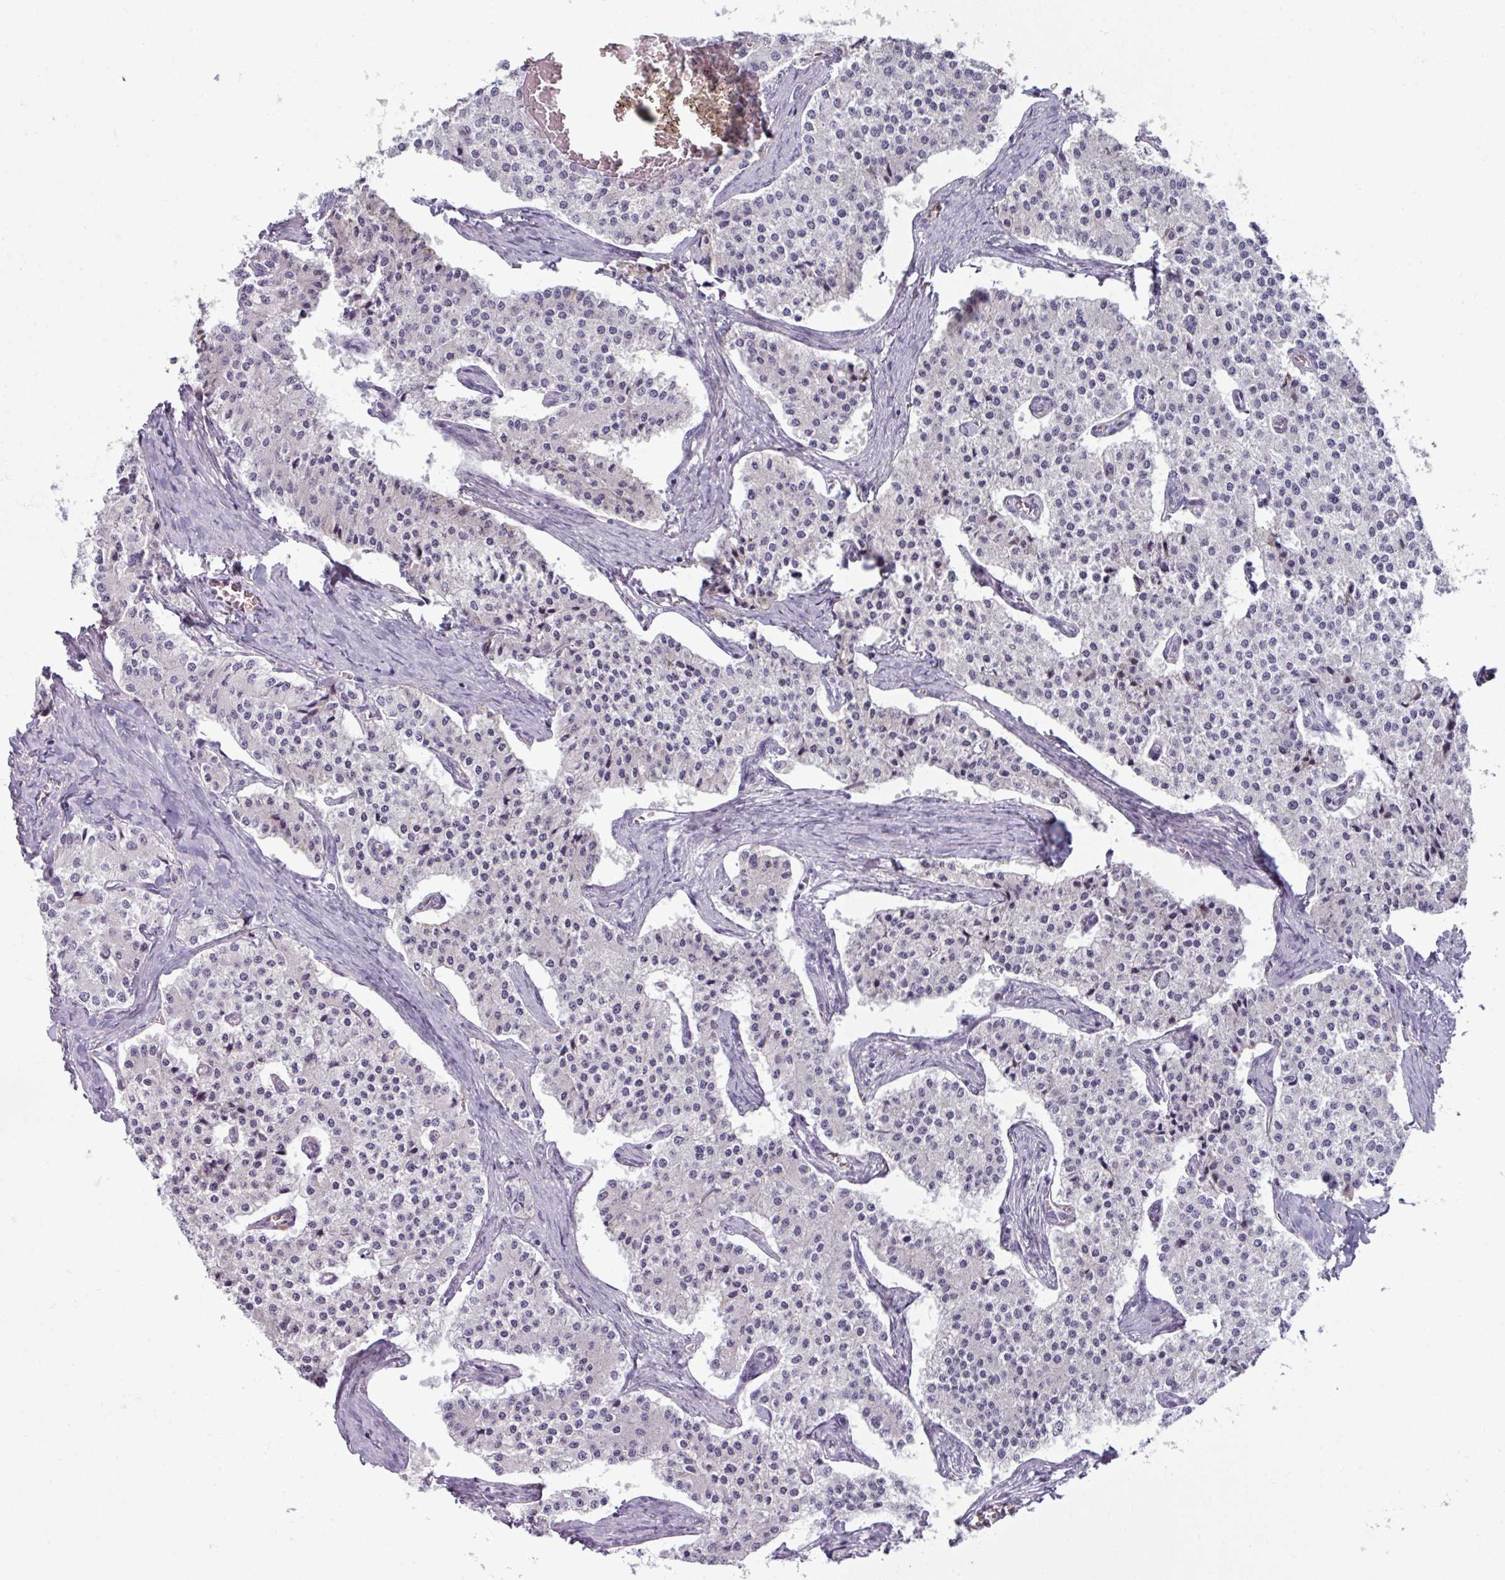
{"staining": {"intensity": "negative", "quantity": "none", "location": "none"}, "tissue": "carcinoid", "cell_type": "Tumor cells", "image_type": "cancer", "snomed": [{"axis": "morphology", "description": "Carcinoid, malignant, NOS"}, {"axis": "topography", "description": "Colon"}], "caption": "An immunohistochemistry histopathology image of carcinoid is shown. There is no staining in tumor cells of carcinoid.", "gene": "UVSSA", "patient": {"sex": "female", "age": 52}}